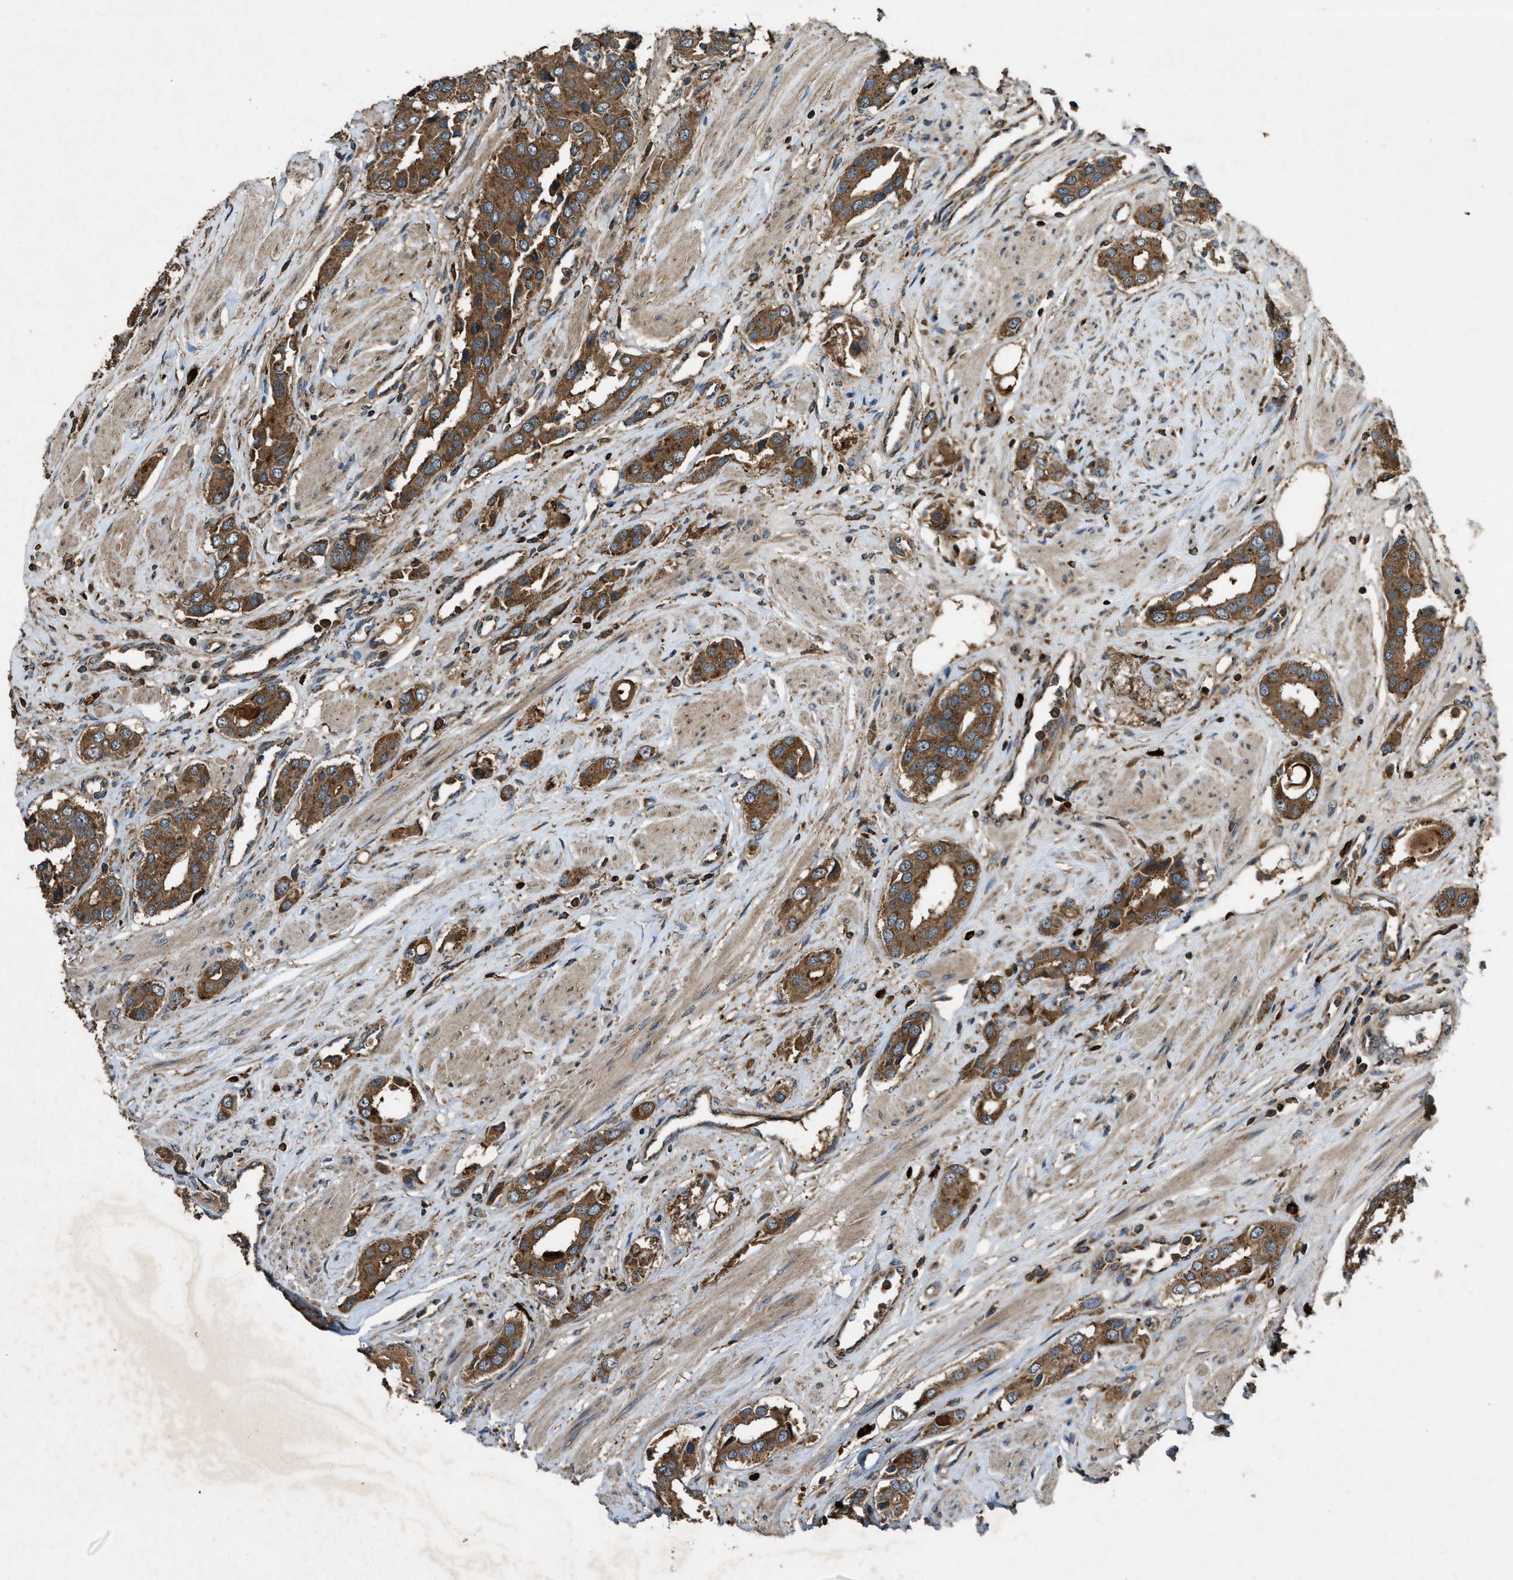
{"staining": {"intensity": "moderate", "quantity": ">75%", "location": "cytoplasmic/membranous"}, "tissue": "prostate cancer", "cell_type": "Tumor cells", "image_type": "cancer", "snomed": [{"axis": "morphology", "description": "Adenocarcinoma, High grade"}, {"axis": "topography", "description": "Prostate"}], "caption": "DAB immunohistochemical staining of human prostate cancer demonstrates moderate cytoplasmic/membranous protein positivity in about >75% of tumor cells. (IHC, brightfield microscopy, high magnification).", "gene": "MAP3K8", "patient": {"sex": "male", "age": 52}}